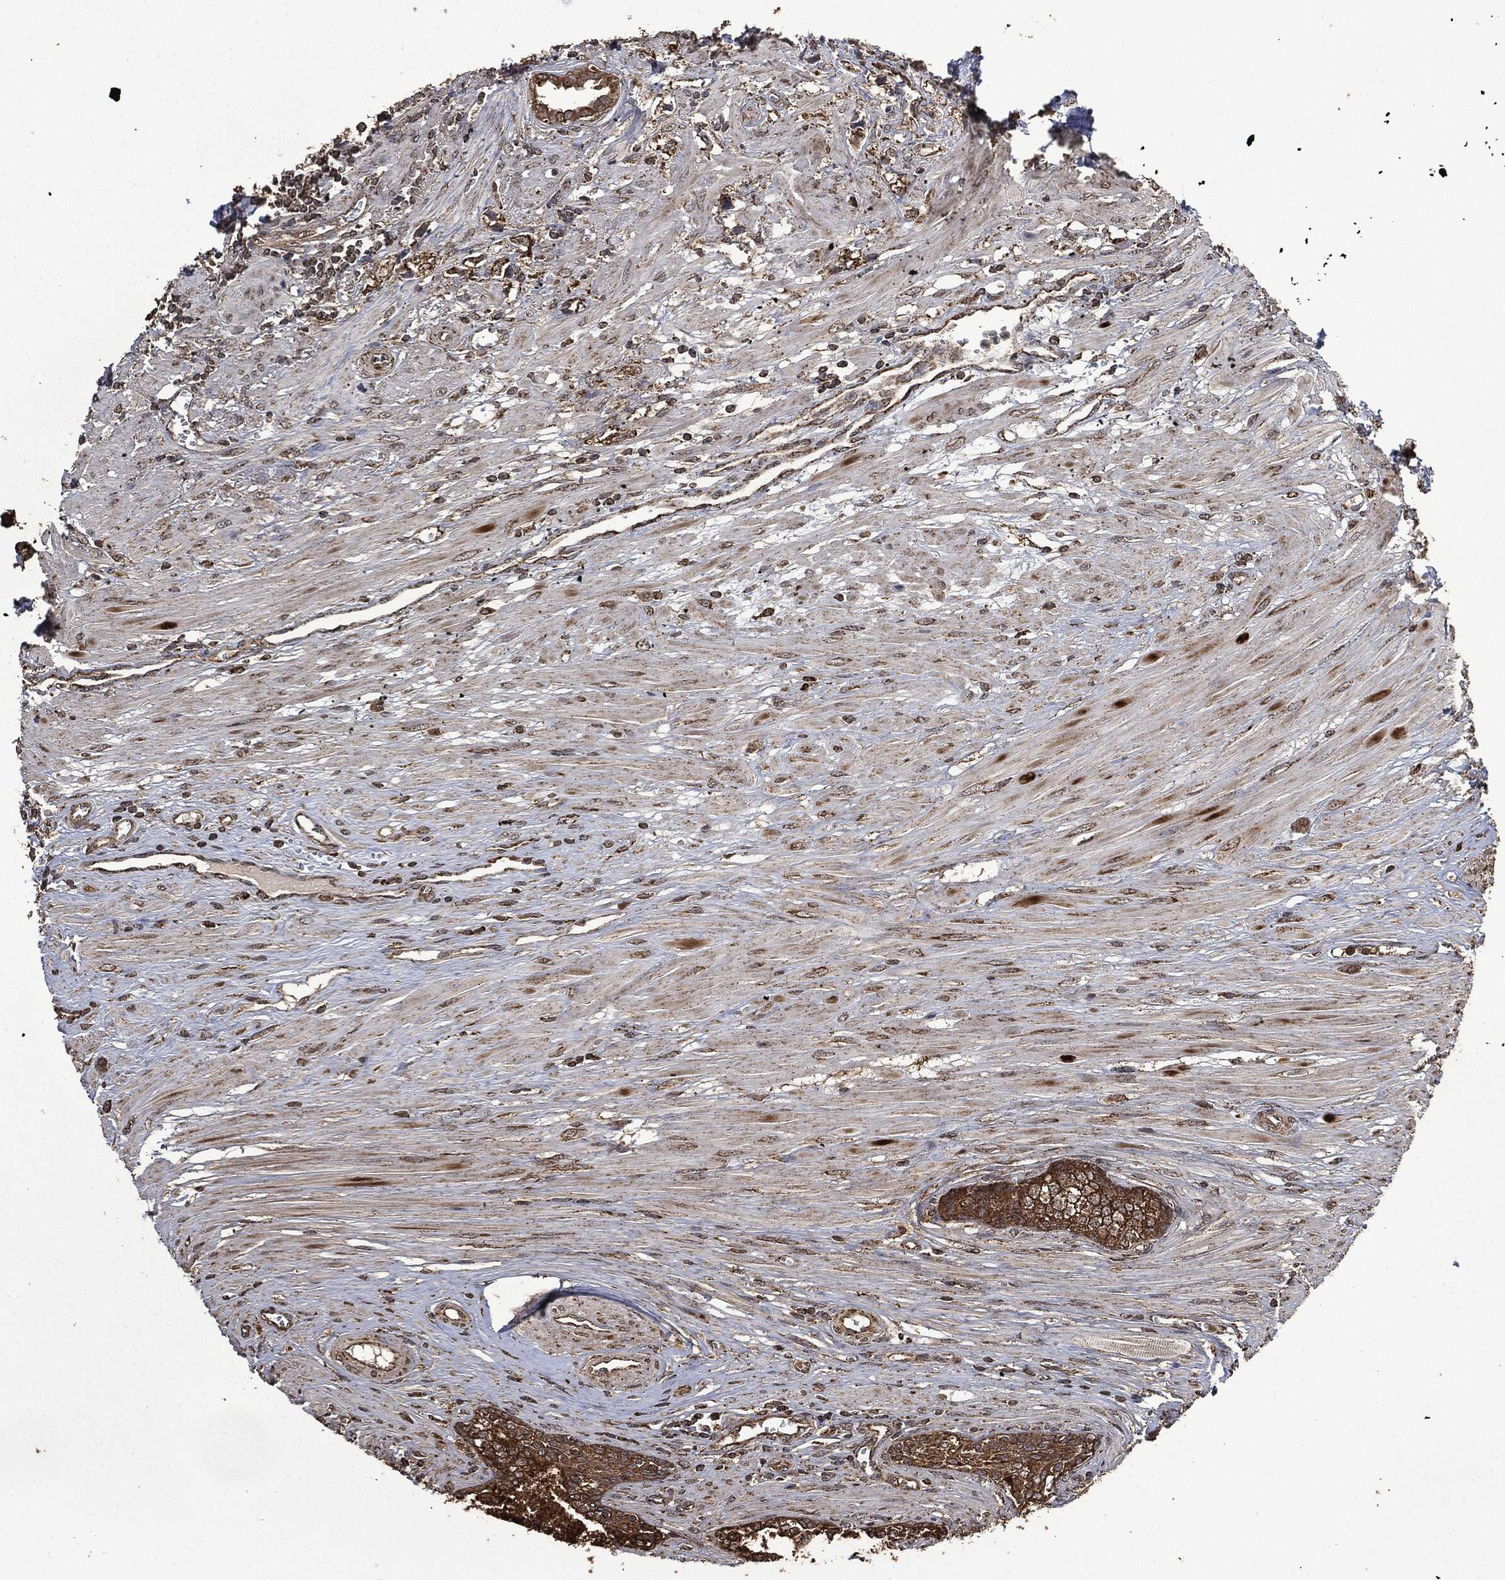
{"staining": {"intensity": "strong", "quantity": ">75%", "location": "cytoplasmic/membranous"}, "tissue": "prostate cancer", "cell_type": "Tumor cells", "image_type": "cancer", "snomed": [{"axis": "morphology", "description": "Adenocarcinoma, NOS"}, {"axis": "topography", "description": "Prostate and seminal vesicle, NOS"}, {"axis": "topography", "description": "Prostate"}], "caption": "Prostate cancer stained with IHC exhibits strong cytoplasmic/membranous staining in about >75% of tumor cells.", "gene": "LIG3", "patient": {"sex": "male", "age": 79}}